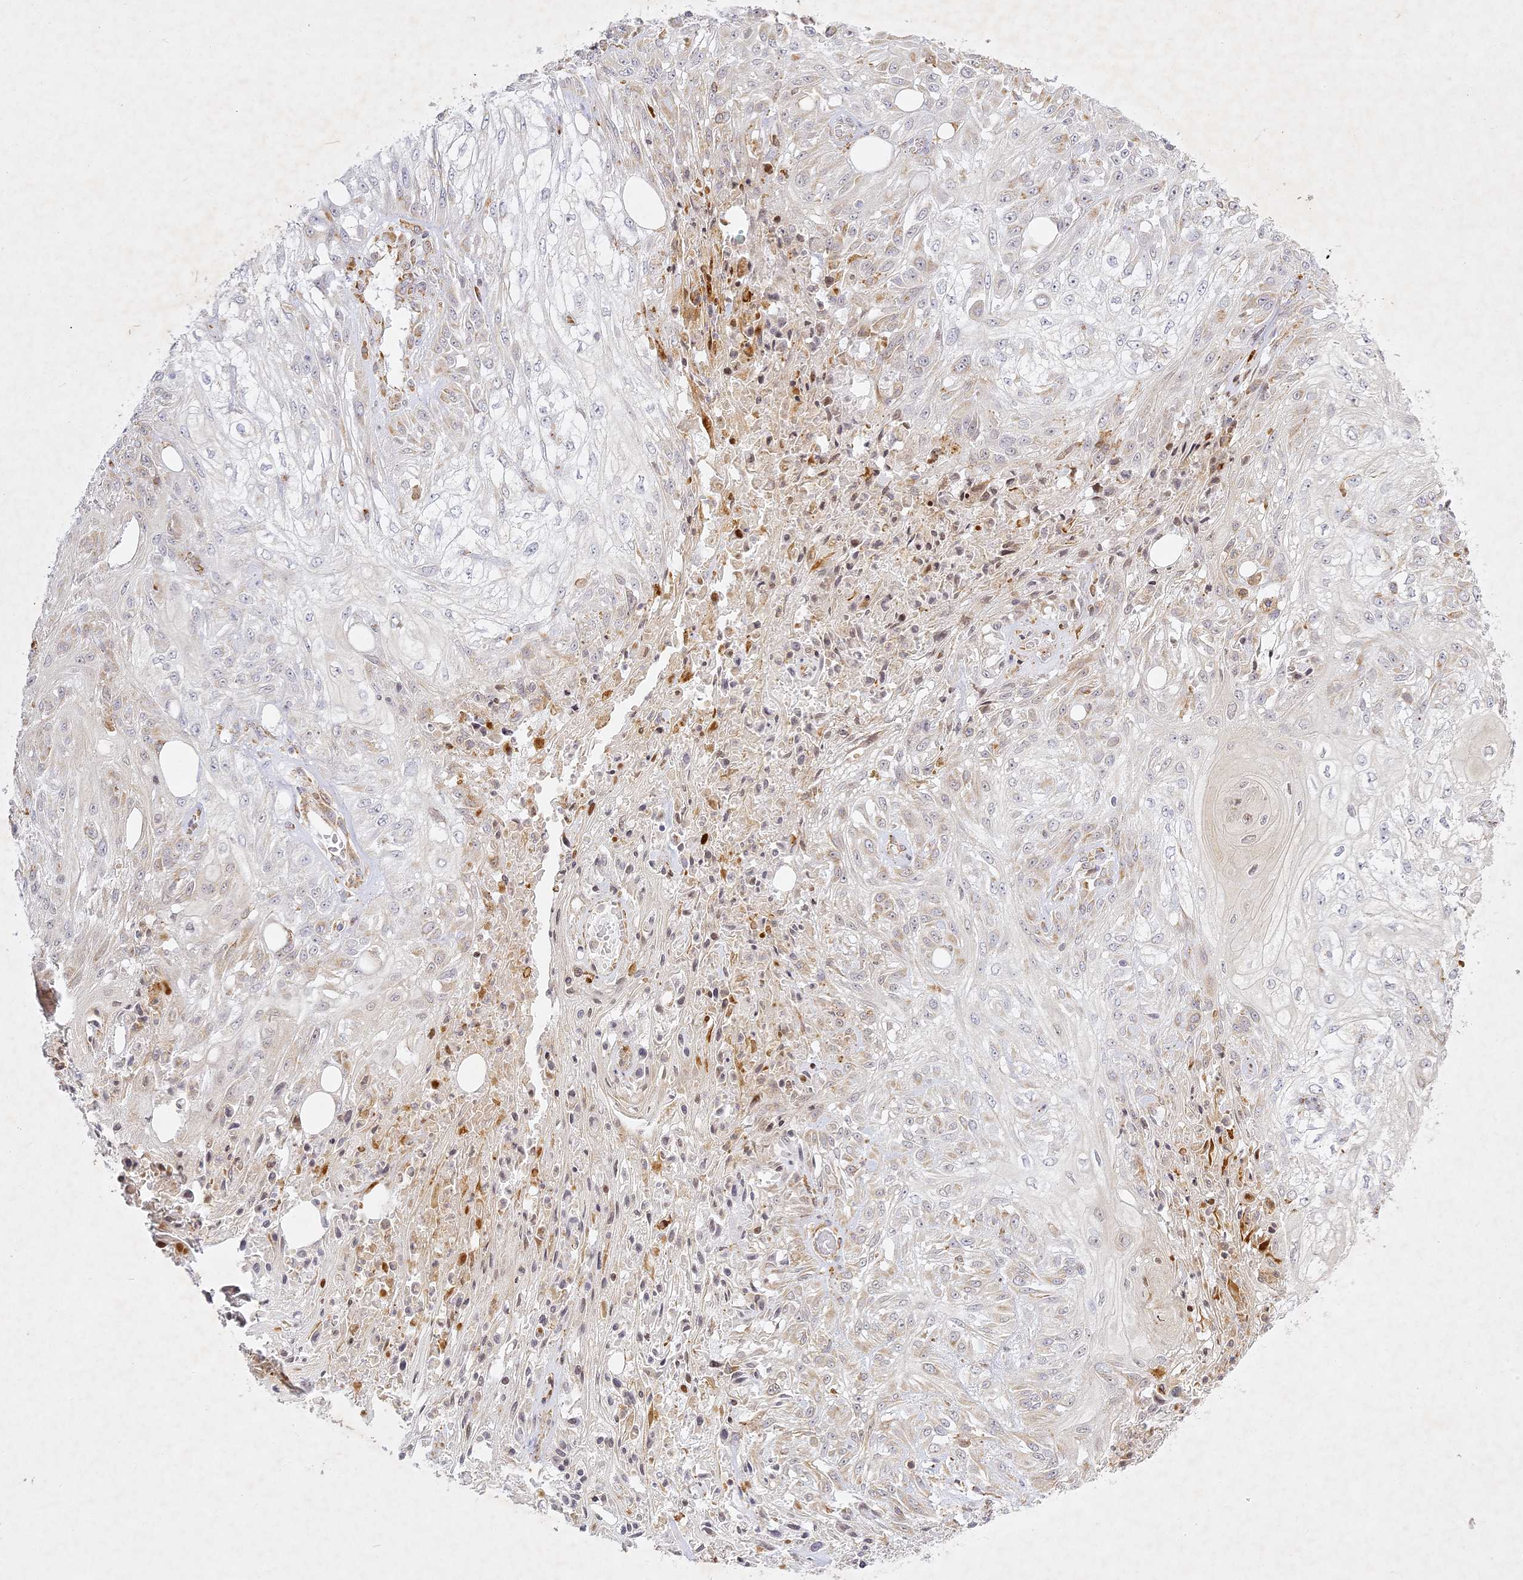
{"staining": {"intensity": "weak", "quantity": "<25%", "location": "cytoplasmic/membranous"}, "tissue": "skin cancer", "cell_type": "Tumor cells", "image_type": "cancer", "snomed": [{"axis": "morphology", "description": "Squamous cell carcinoma, NOS"}, {"axis": "morphology", "description": "Squamous cell carcinoma, metastatic, NOS"}, {"axis": "topography", "description": "Skin"}, {"axis": "topography", "description": "Lymph node"}], "caption": "IHC of skin squamous cell carcinoma displays no staining in tumor cells.", "gene": "SLC30A5", "patient": {"sex": "male", "age": 75}}